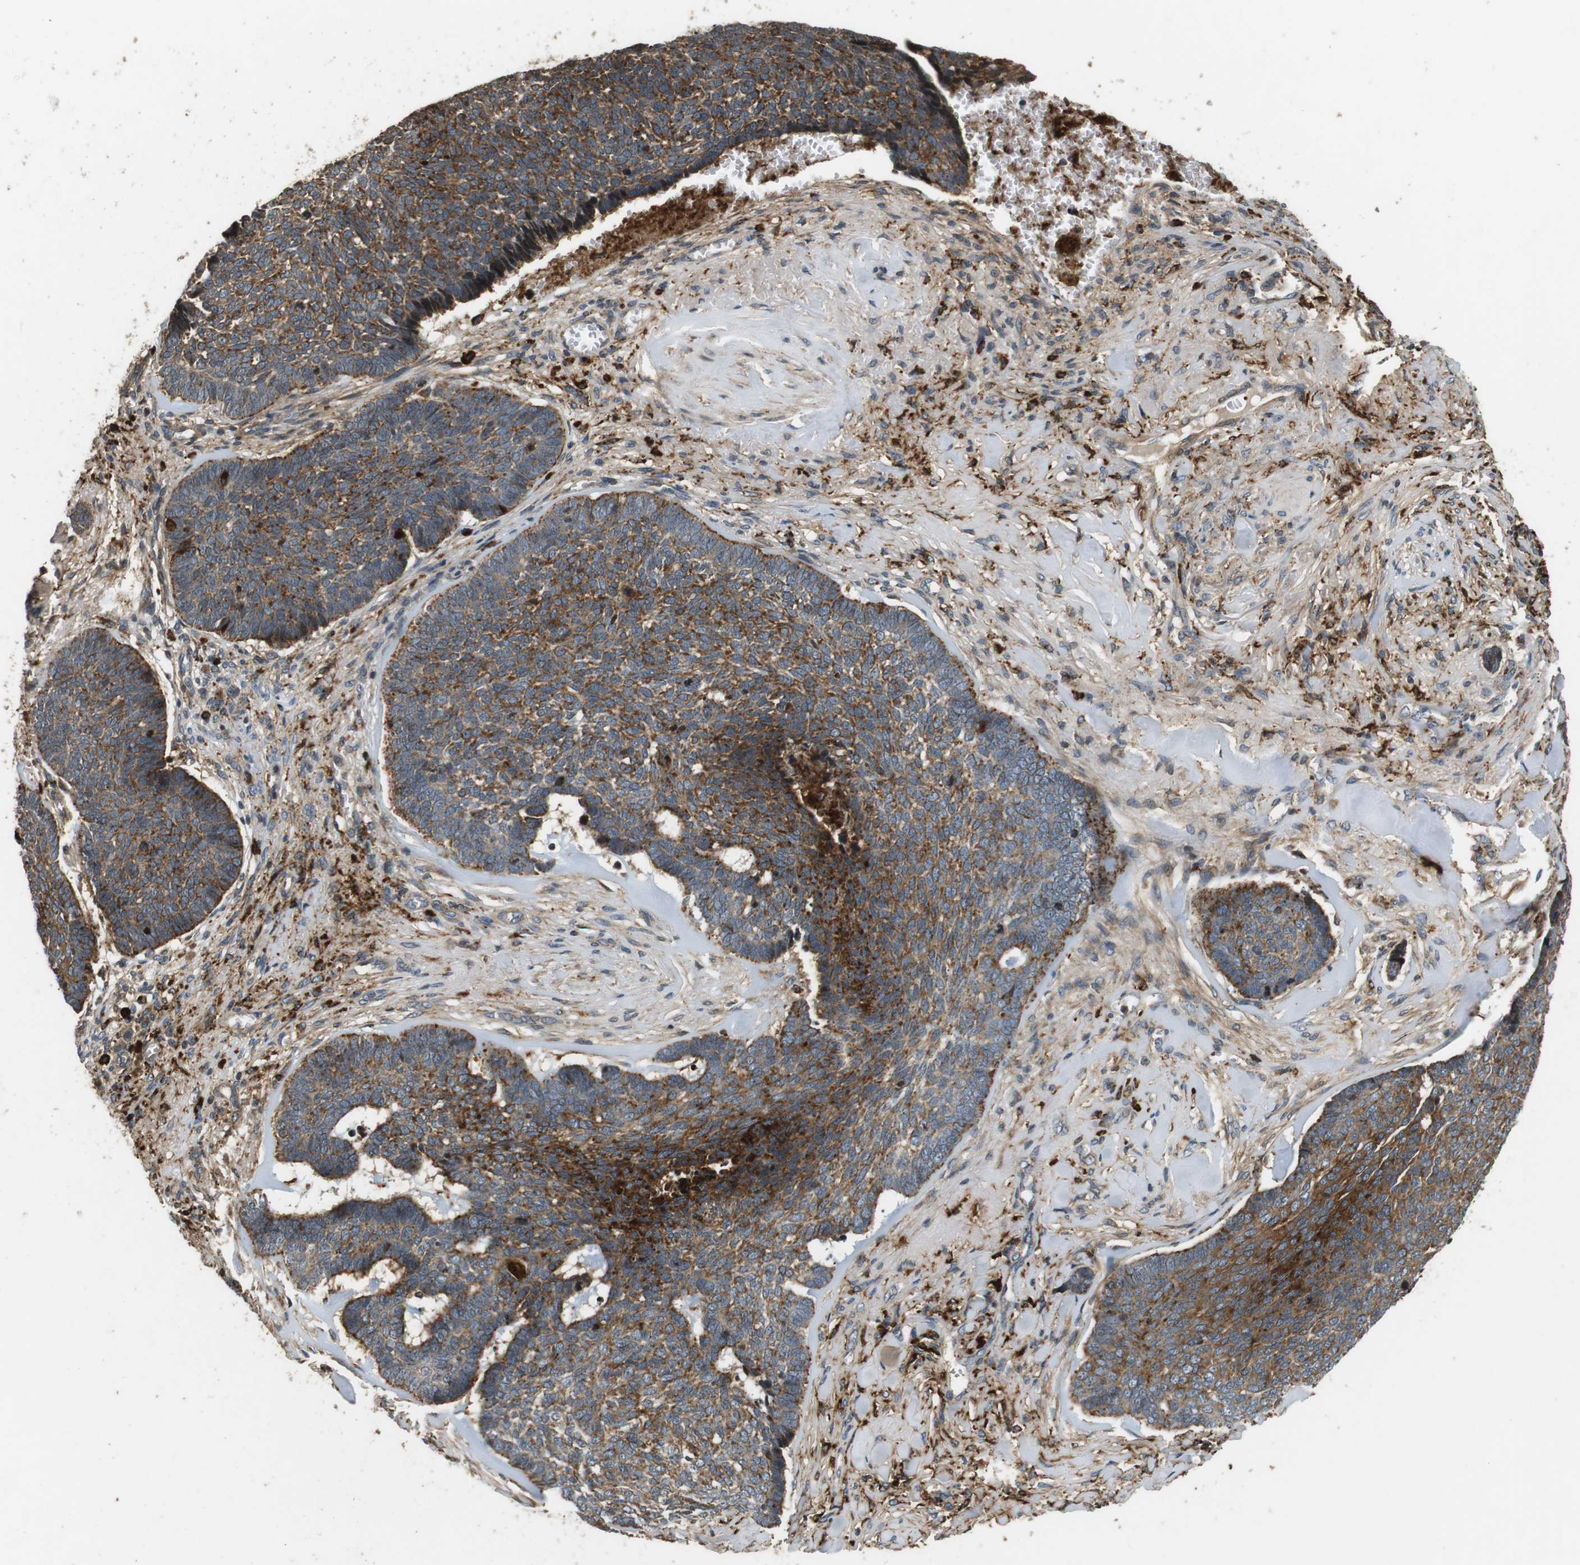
{"staining": {"intensity": "strong", "quantity": ">75%", "location": "cytoplasmic/membranous"}, "tissue": "skin cancer", "cell_type": "Tumor cells", "image_type": "cancer", "snomed": [{"axis": "morphology", "description": "Basal cell carcinoma"}, {"axis": "topography", "description": "Skin"}], "caption": "About >75% of tumor cells in skin basal cell carcinoma show strong cytoplasmic/membranous protein positivity as visualized by brown immunohistochemical staining.", "gene": "TXNRD1", "patient": {"sex": "male", "age": 84}}